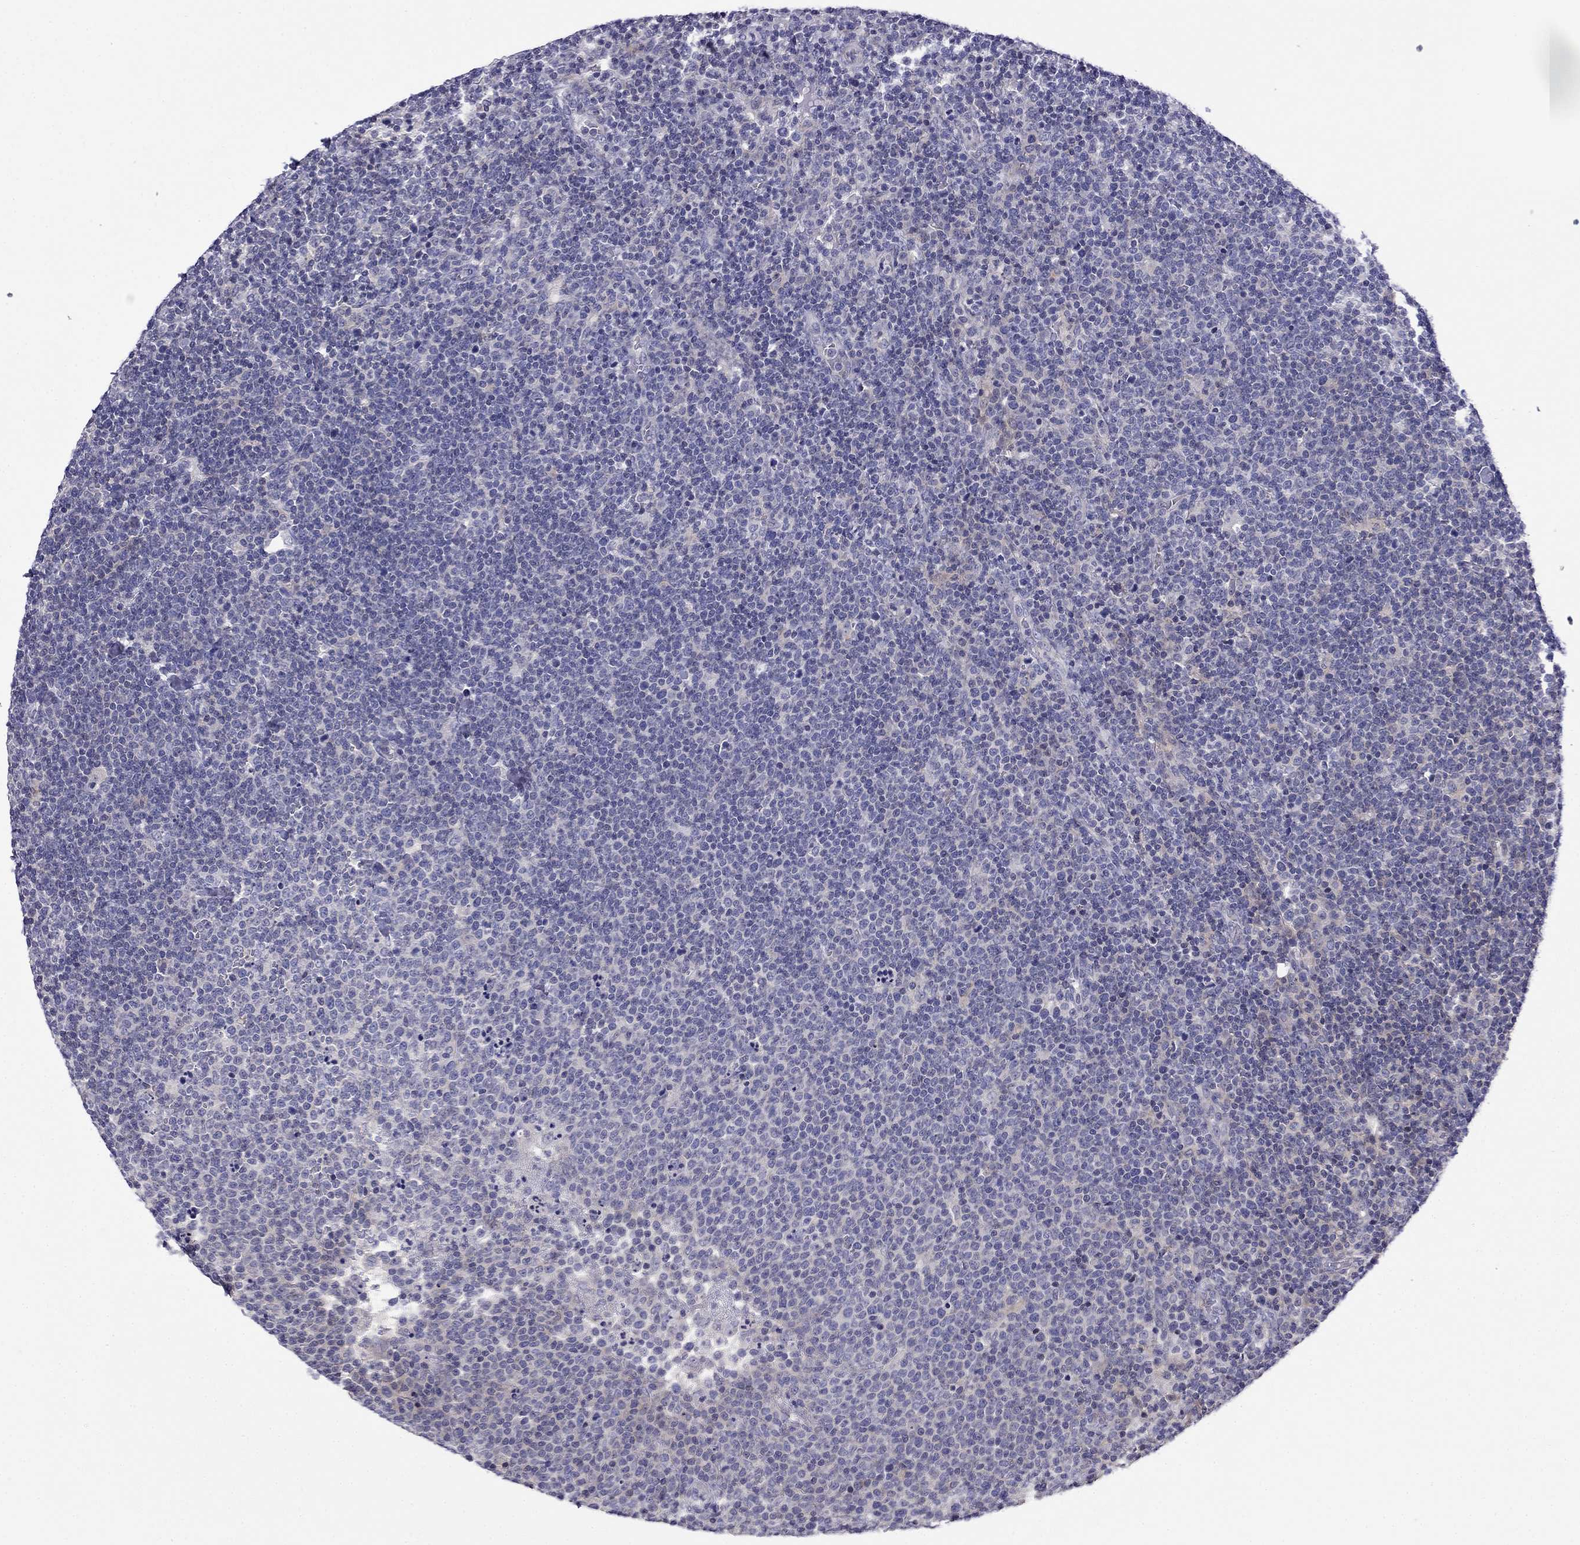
{"staining": {"intensity": "negative", "quantity": "none", "location": "none"}, "tissue": "lymphoma", "cell_type": "Tumor cells", "image_type": "cancer", "snomed": [{"axis": "morphology", "description": "Malignant lymphoma, non-Hodgkin's type, High grade"}, {"axis": "topography", "description": "Lymph node"}], "caption": "High power microscopy micrograph of an immunohistochemistry (IHC) histopathology image of high-grade malignant lymphoma, non-Hodgkin's type, revealing no significant staining in tumor cells. Nuclei are stained in blue.", "gene": "PRR18", "patient": {"sex": "male", "age": 61}}